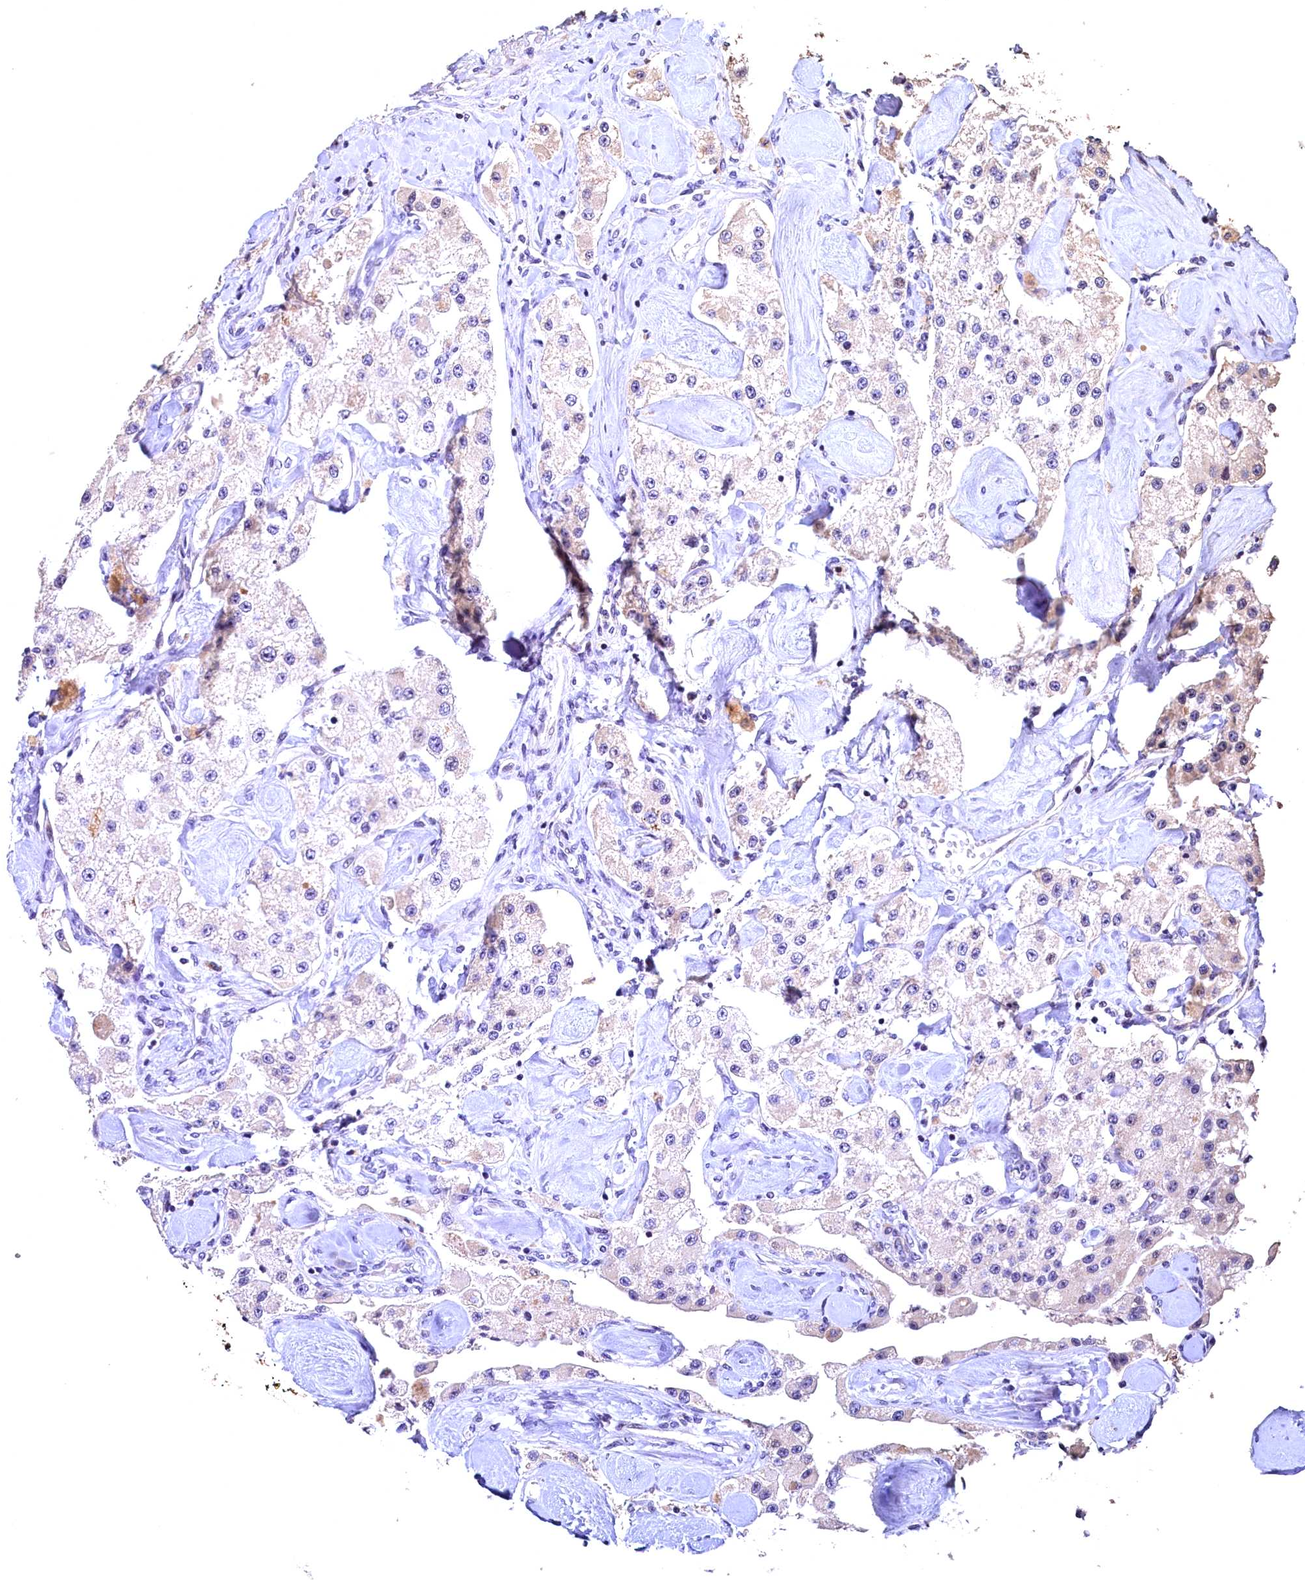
{"staining": {"intensity": "negative", "quantity": "none", "location": "none"}, "tissue": "carcinoid", "cell_type": "Tumor cells", "image_type": "cancer", "snomed": [{"axis": "morphology", "description": "Carcinoid, malignant, NOS"}, {"axis": "topography", "description": "Pancreas"}], "caption": "IHC of human carcinoid reveals no expression in tumor cells. Nuclei are stained in blue.", "gene": "LATS2", "patient": {"sex": "male", "age": 41}}